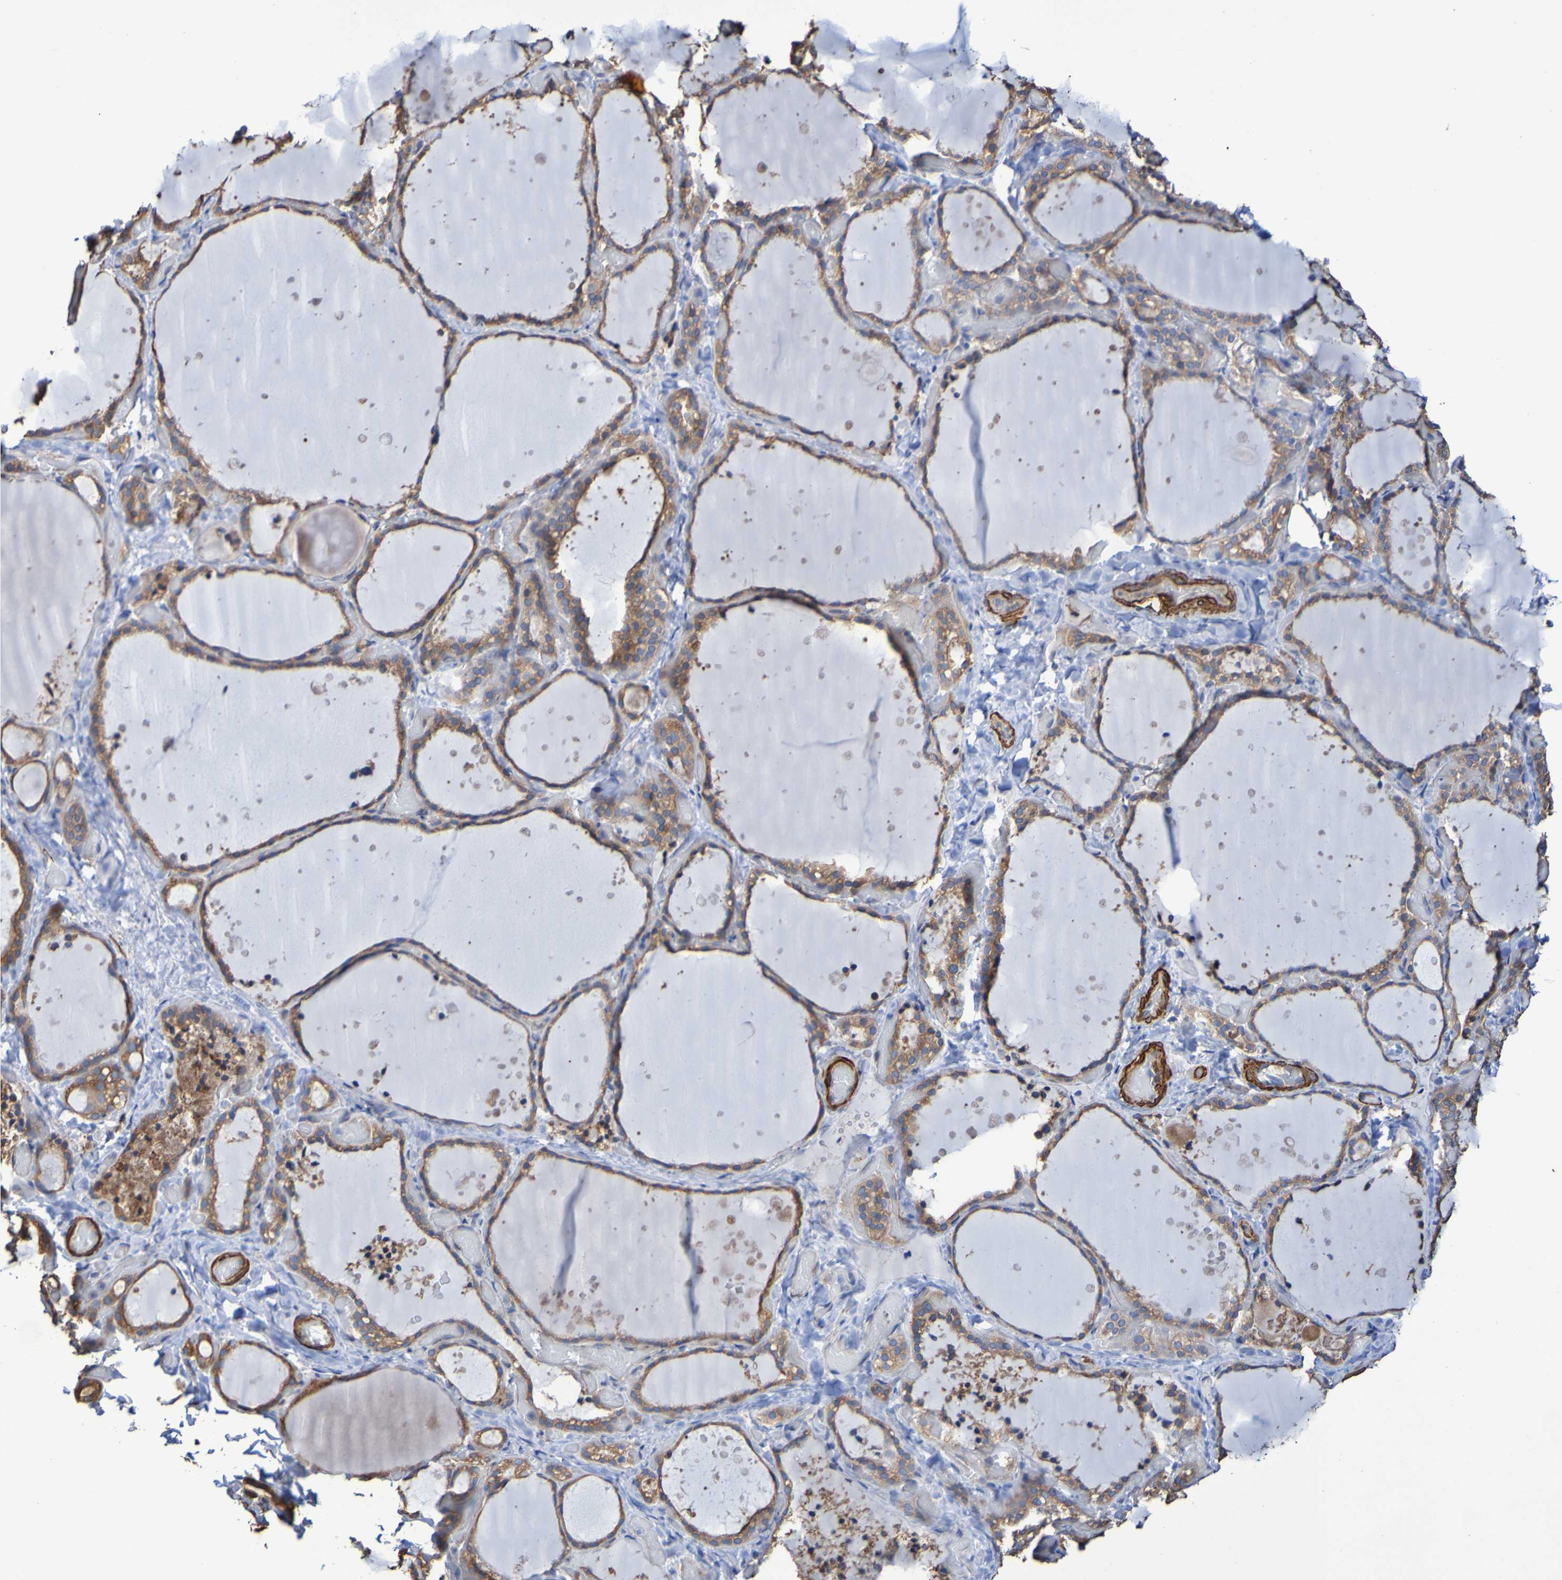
{"staining": {"intensity": "weak", "quantity": ">75%", "location": "cytoplasmic/membranous"}, "tissue": "thyroid gland", "cell_type": "Glandular cells", "image_type": "normal", "snomed": [{"axis": "morphology", "description": "Normal tissue, NOS"}, {"axis": "topography", "description": "Thyroid gland"}], "caption": "Benign thyroid gland displays weak cytoplasmic/membranous expression in approximately >75% of glandular cells (IHC, brightfield microscopy, high magnification)..", "gene": "RAB11A", "patient": {"sex": "female", "age": 44}}